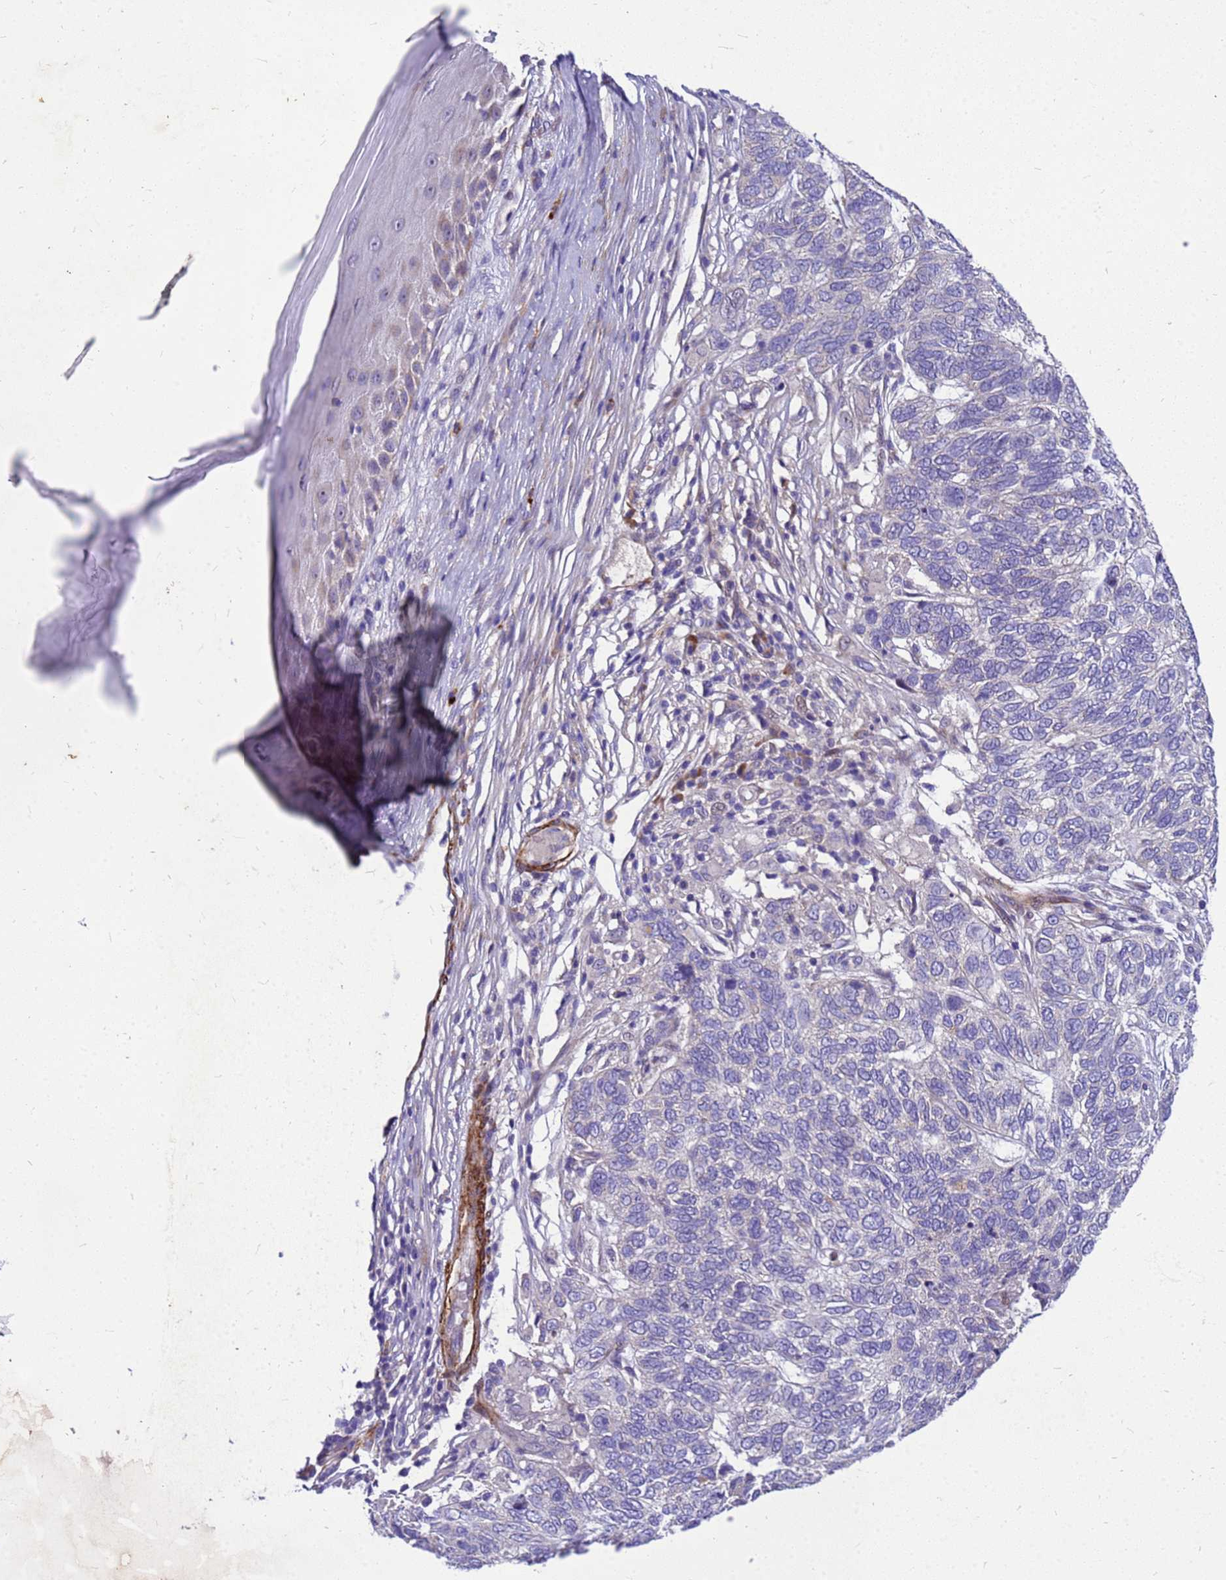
{"staining": {"intensity": "negative", "quantity": "none", "location": "none"}, "tissue": "skin cancer", "cell_type": "Tumor cells", "image_type": "cancer", "snomed": [{"axis": "morphology", "description": "Basal cell carcinoma"}, {"axis": "topography", "description": "Skin"}], "caption": "IHC image of human skin cancer (basal cell carcinoma) stained for a protein (brown), which shows no positivity in tumor cells. Brightfield microscopy of immunohistochemistry stained with DAB (3,3'-diaminobenzidine) (brown) and hematoxylin (blue), captured at high magnification.", "gene": "POP7", "patient": {"sex": "female", "age": 65}}